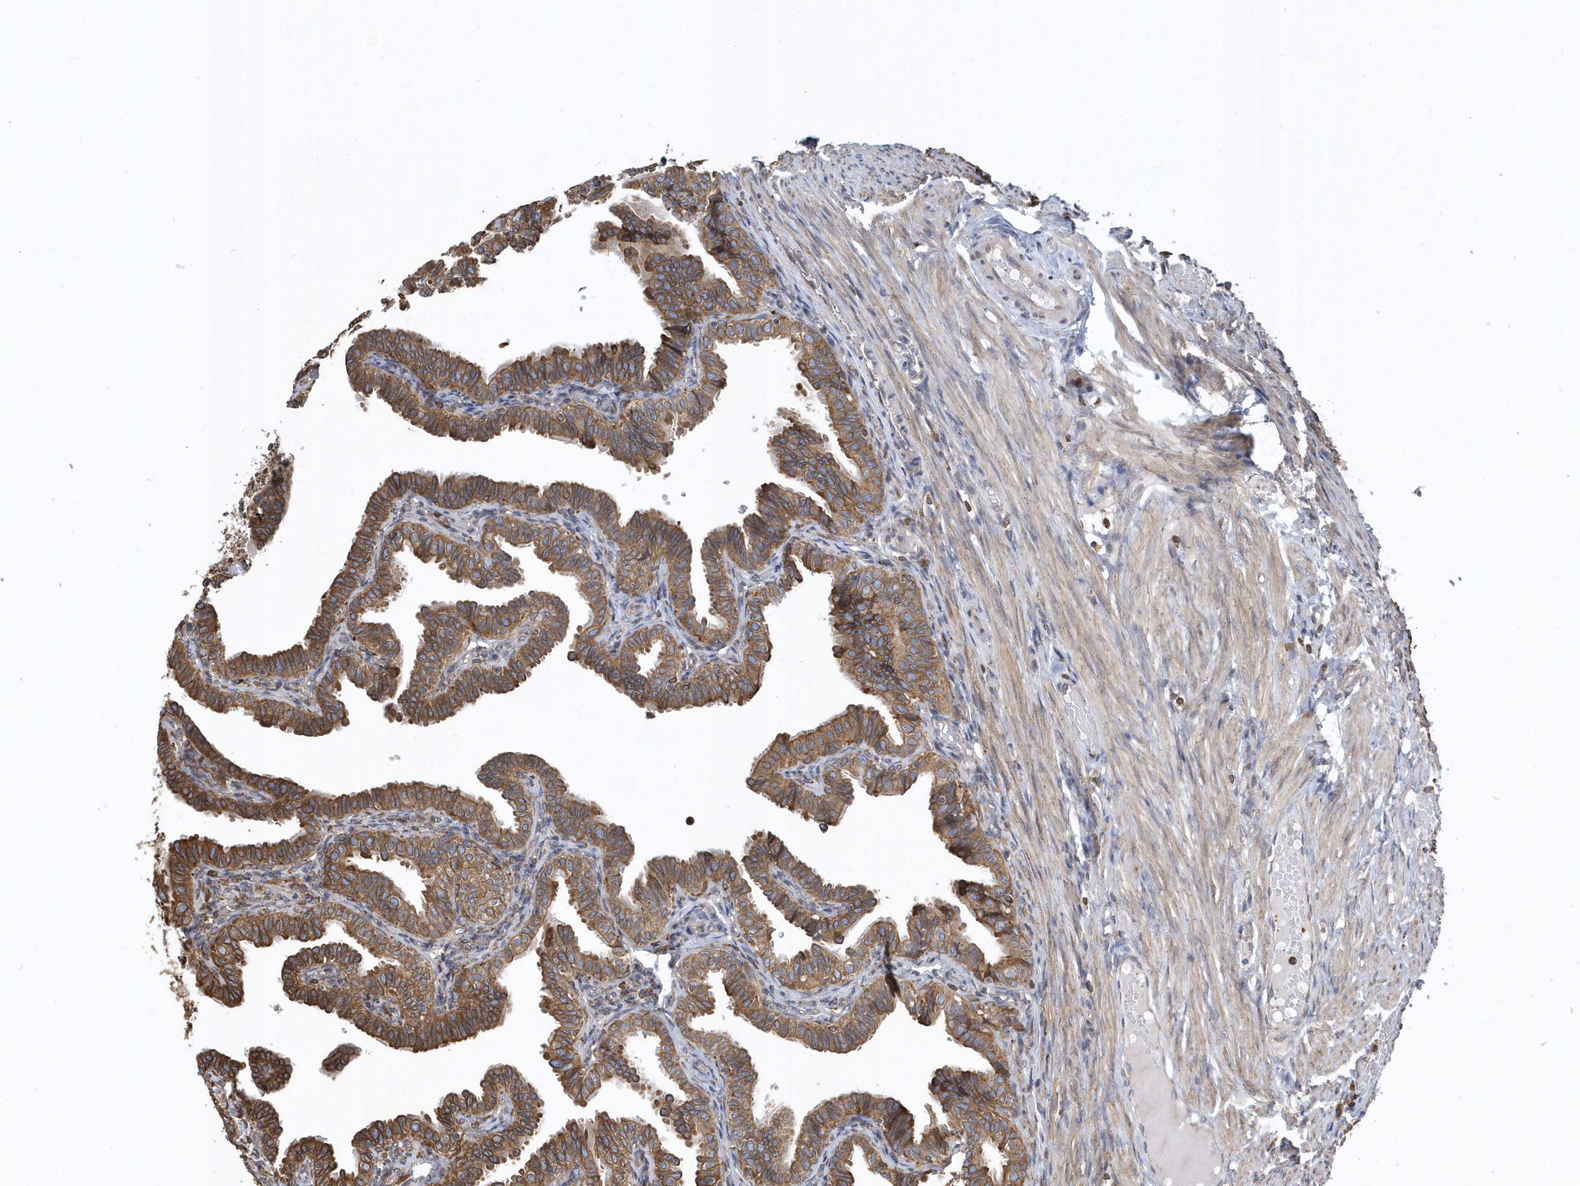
{"staining": {"intensity": "strong", "quantity": ">75%", "location": "cytoplasmic/membranous"}, "tissue": "fallopian tube", "cell_type": "Glandular cells", "image_type": "normal", "snomed": [{"axis": "morphology", "description": "Normal tissue, NOS"}, {"axis": "topography", "description": "Fallopian tube"}], "caption": "Immunohistochemical staining of normal fallopian tube displays high levels of strong cytoplasmic/membranous expression in about >75% of glandular cells.", "gene": "VAMP7", "patient": {"sex": "female", "age": 39}}